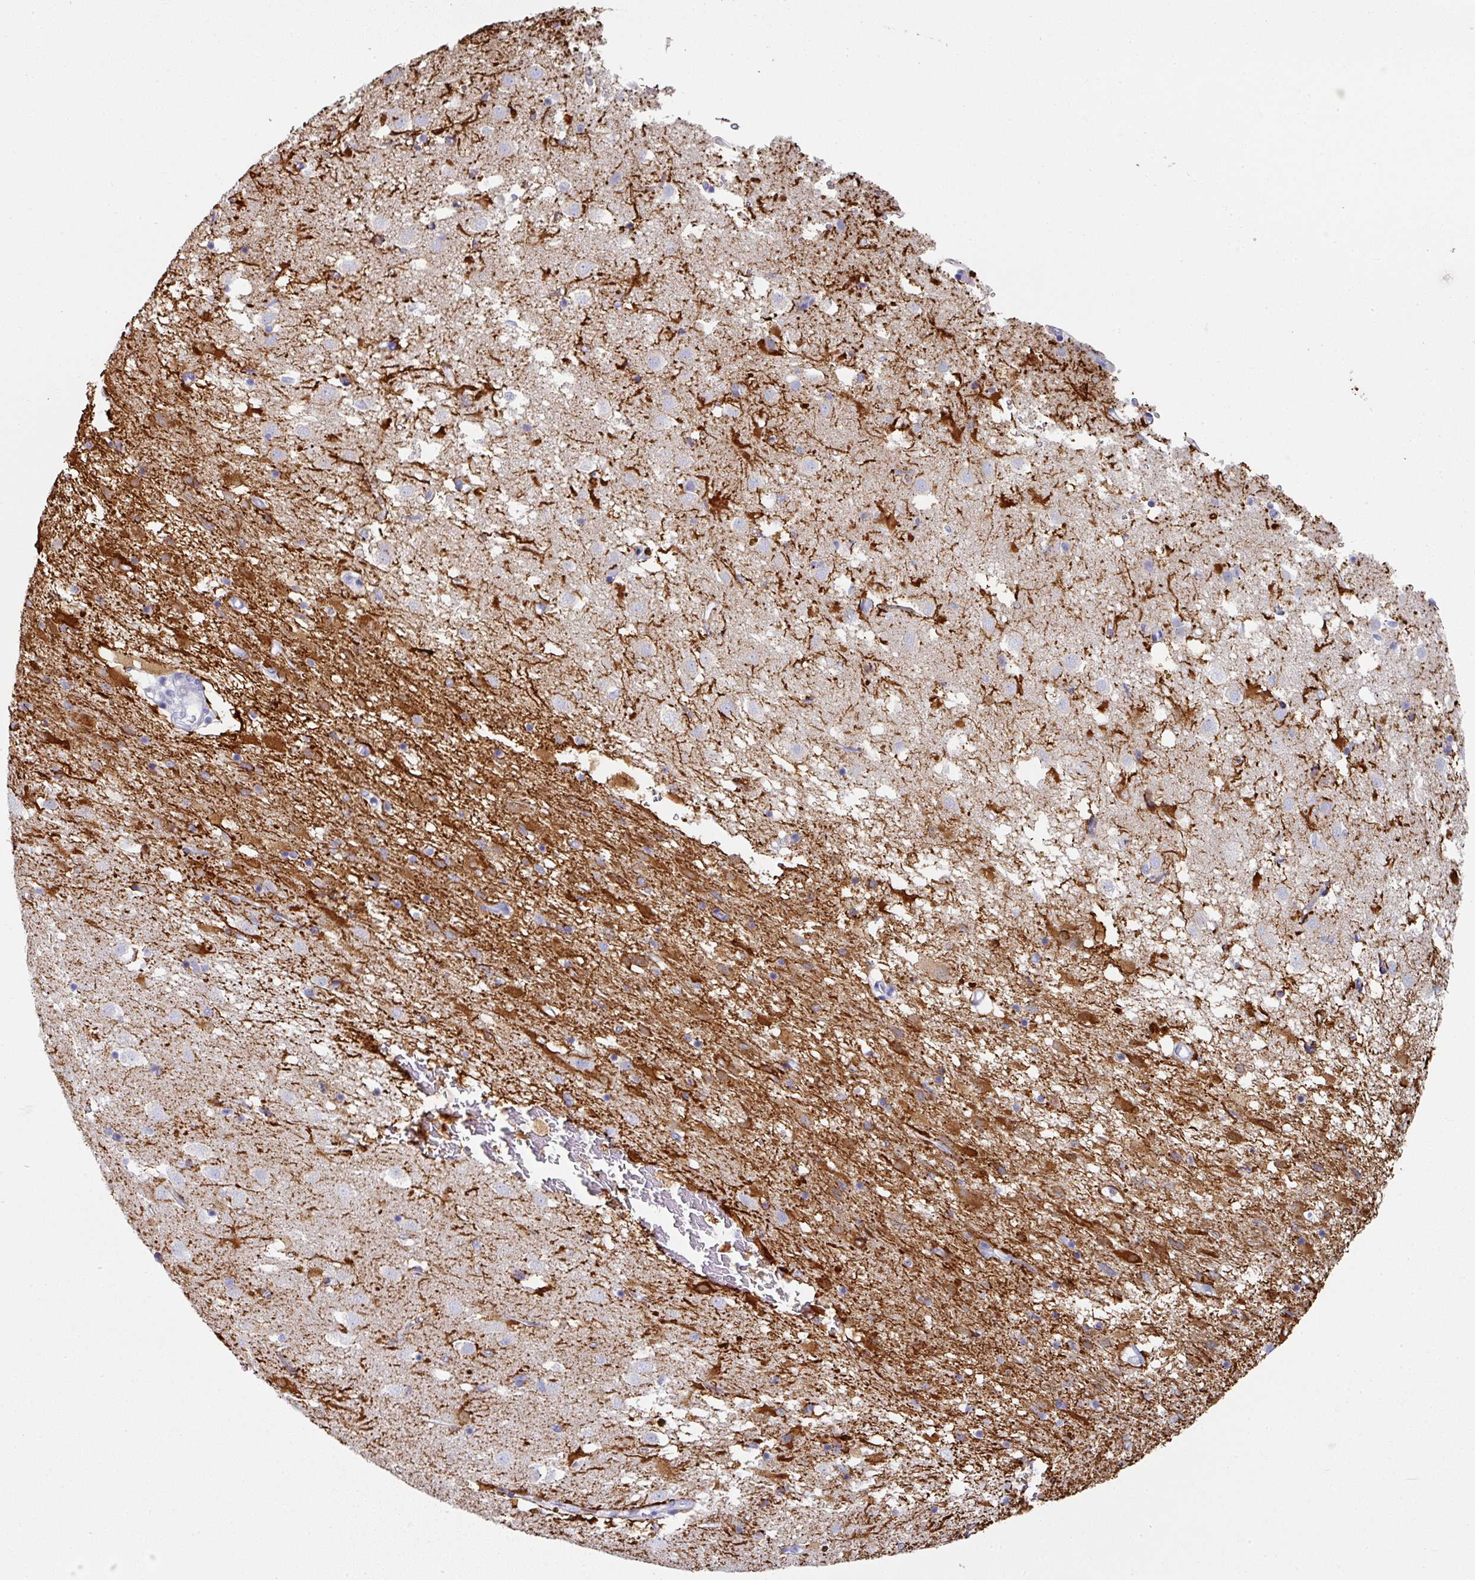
{"staining": {"intensity": "strong", "quantity": "<25%", "location": "cytoplasmic/membranous"}, "tissue": "caudate", "cell_type": "Glial cells", "image_type": "normal", "snomed": [{"axis": "morphology", "description": "Normal tissue, NOS"}, {"axis": "topography", "description": "Lateral ventricle wall"}], "caption": "A medium amount of strong cytoplasmic/membranous expression is seen in approximately <25% of glial cells in unremarkable caudate. (DAB (3,3'-diaminobenzidine) = brown stain, brightfield microscopy at high magnification).", "gene": "SETBP1", "patient": {"sex": "male", "age": 58}}